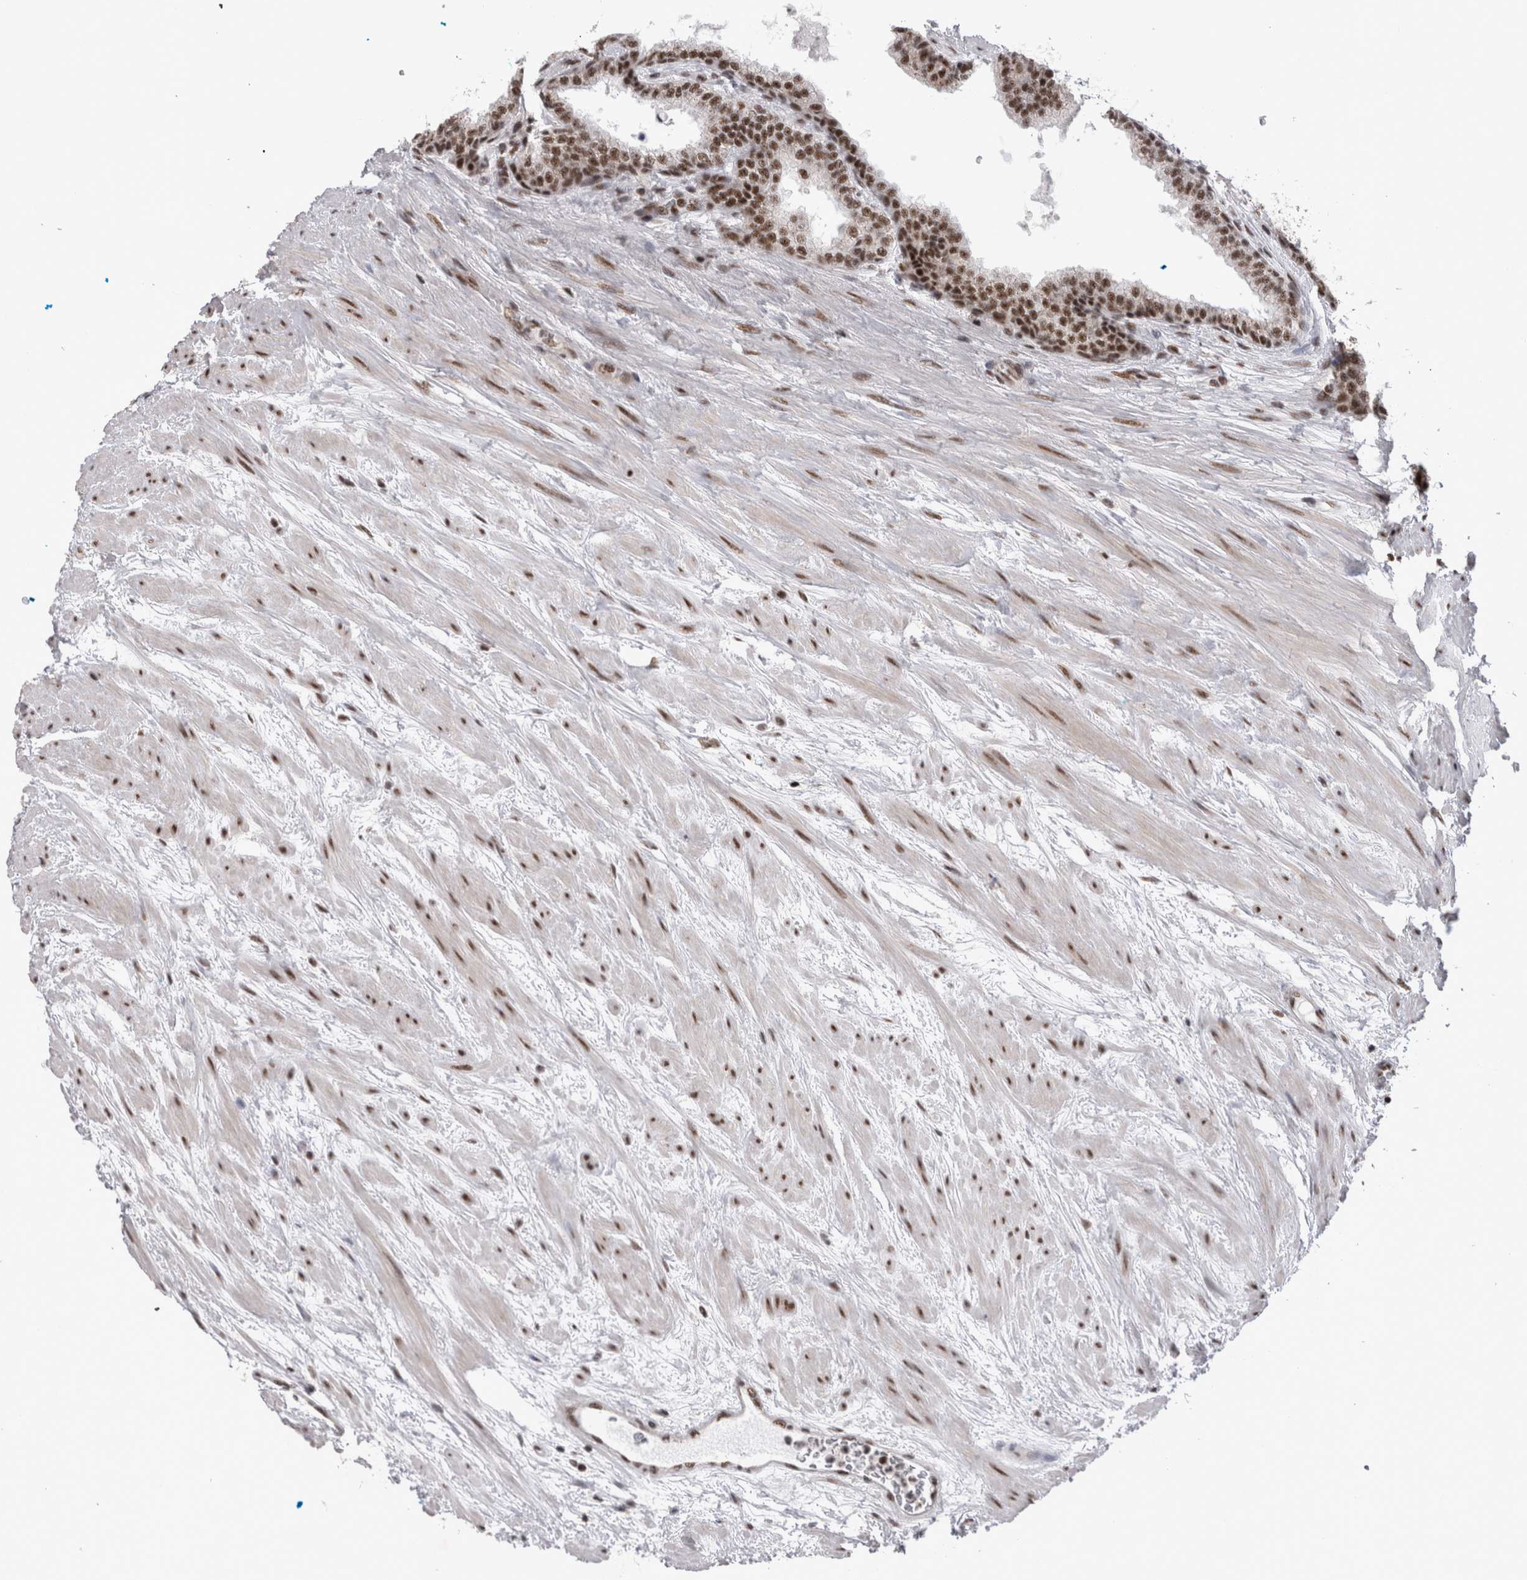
{"staining": {"intensity": "moderate", "quantity": ">75%", "location": "nuclear"}, "tissue": "prostate cancer", "cell_type": "Tumor cells", "image_type": "cancer", "snomed": [{"axis": "morphology", "description": "Adenocarcinoma, High grade"}, {"axis": "topography", "description": "Prostate"}], "caption": "Human prostate cancer stained with a brown dye exhibits moderate nuclear positive staining in approximately >75% of tumor cells.", "gene": "CDK11A", "patient": {"sex": "male", "age": 55}}